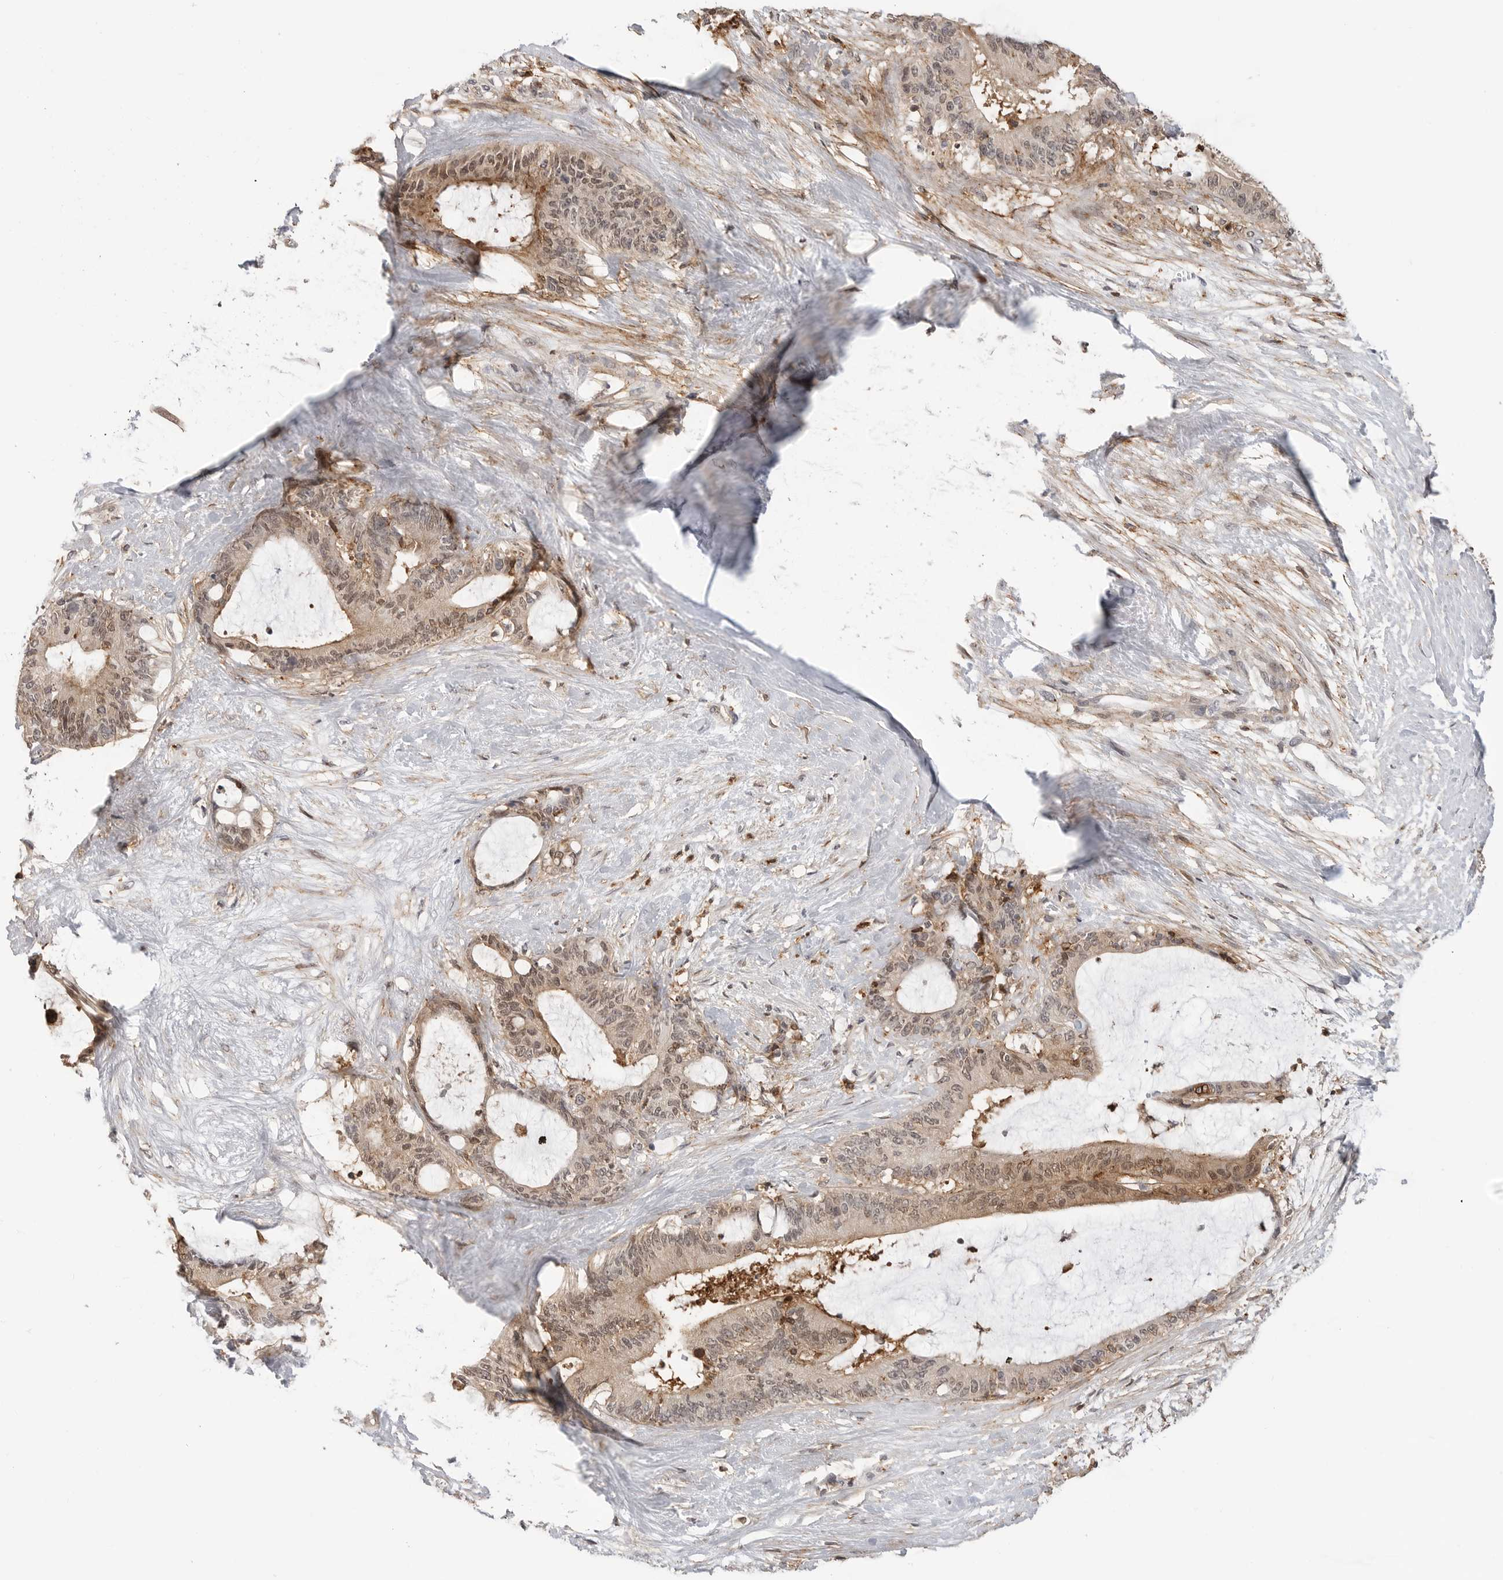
{"staining": {"intensity": "weak", "quantity": ">75%", "location": "cytoplasmic/membranous,nuclear"}, "tissue": "liver cancer", "cell_type": "Tumor cells", "image_type": "cancer", "snomed": [{"axis": "morphology", "description": "Normal tissue, NOS"}, {"axis": "morphology", "description": "Cholangiocarcinoma"}, {"axis": "topography", "description": "Liver"}, {"axis": "topography", "description": "Peripheral nerve tissue"}], "caption": "About >75% of tumor cells in human liver cancer (cholangiocarcinoma) reveal weak cytoplasmic/membranous and nuclear protein positivity as visualized by brown immunohistochemical staining.", "gene": "ANXA11", "patient": {"sex": "female", "age": 73}}